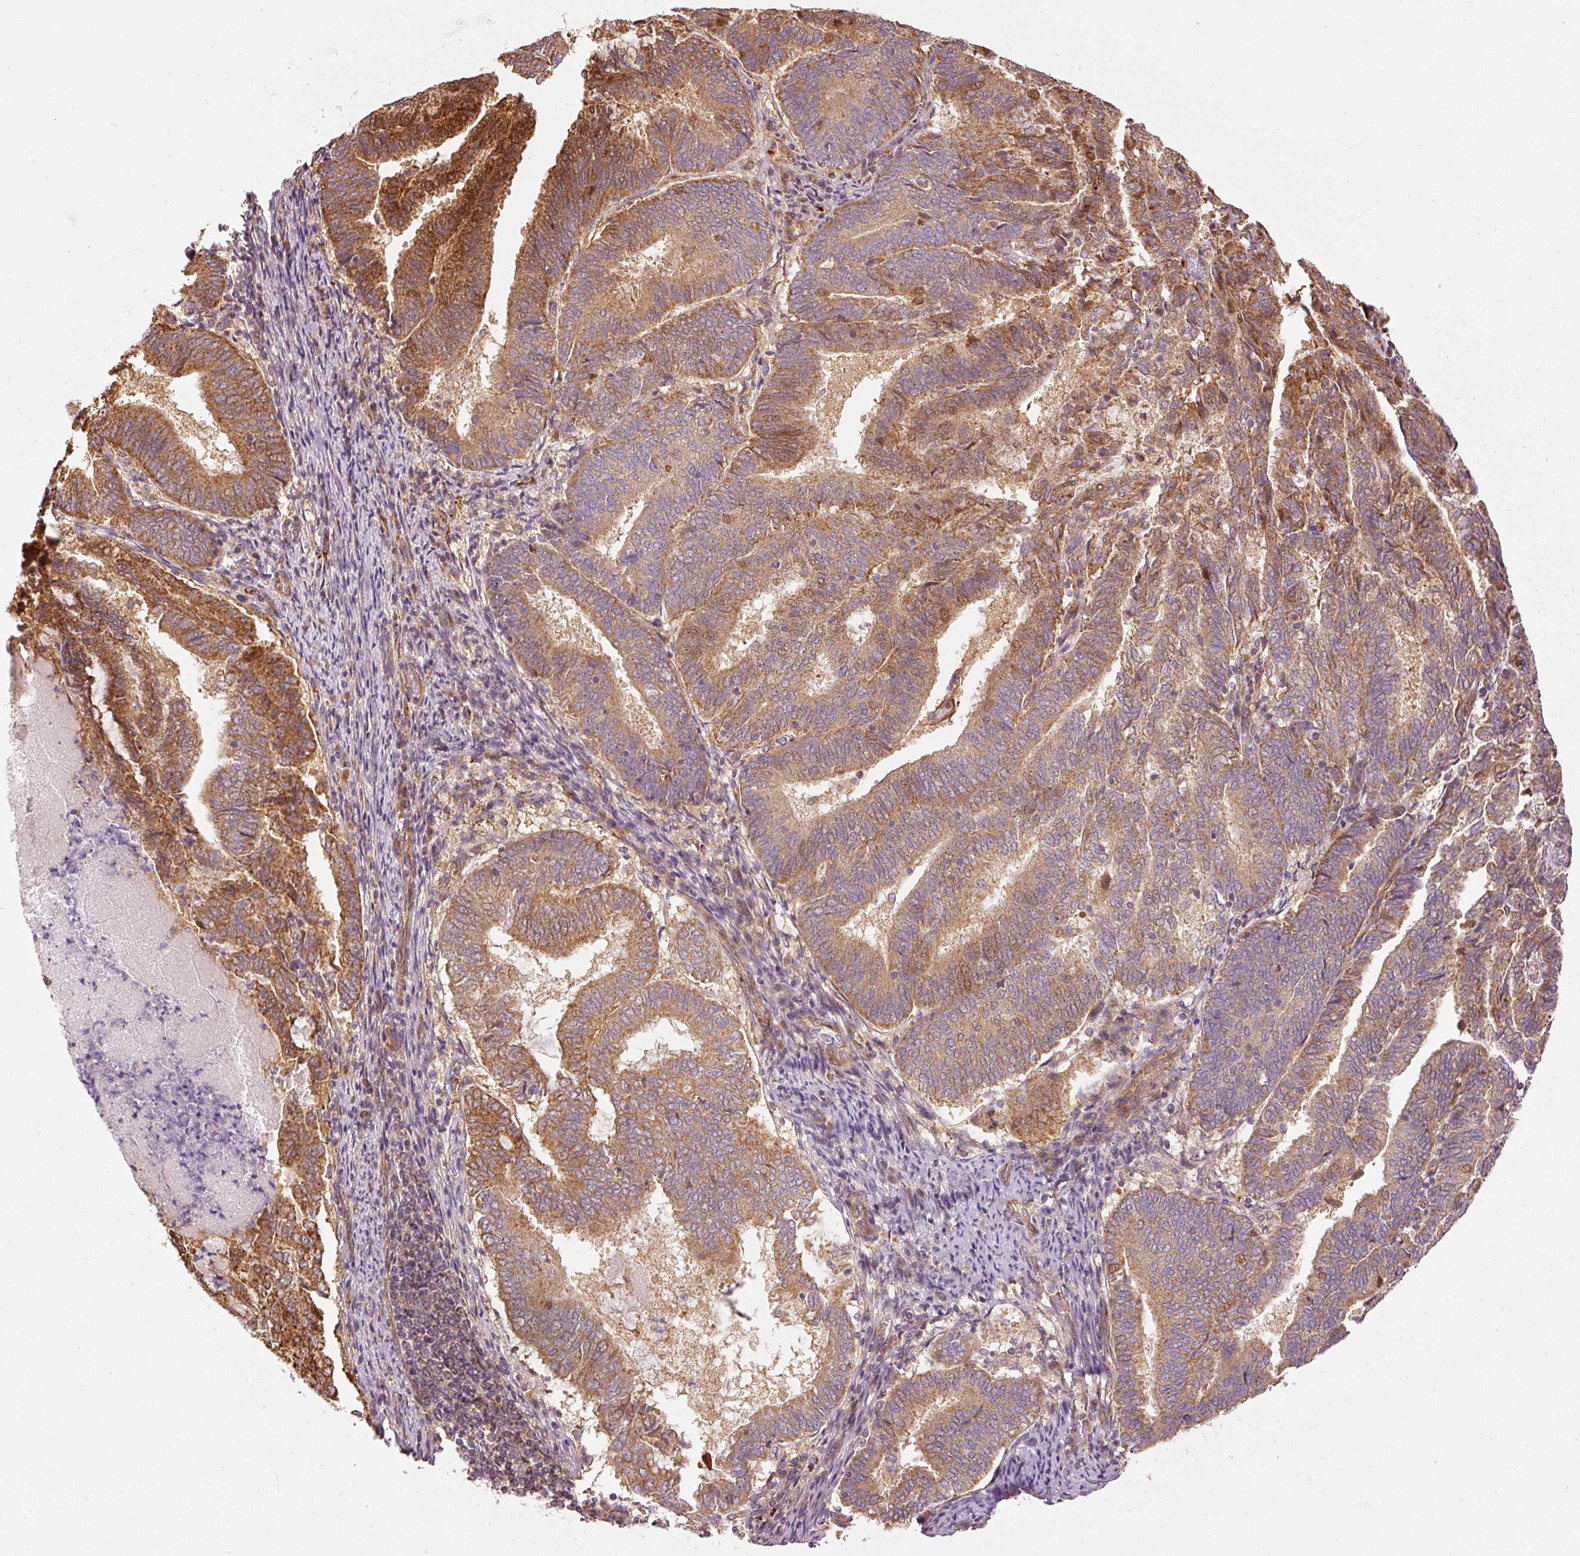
{"staining": {"intensity": "moderate", "quantity": ">75%", "location": "cytoplasmic/membranous"}, "tissue": "endometrial cancer", "cell_type": "Tumor cells", "image_type": "cancer", "snomed": [{"axis": "morphology", "description": "Adenocarcinoma, NOS"}, {"axis": "topography", "description": "Endometrium"}], "caption": "IHC histopathology image of human endometrial adenocarcinoma stained for a protein (brown), which demonstrates medium levels of moderate cytoplasmic/membranous staining in approximately >75% of tumor cells.", "gene": "MTHFD1L", "patient": {"sex": "female", "age": 80}}